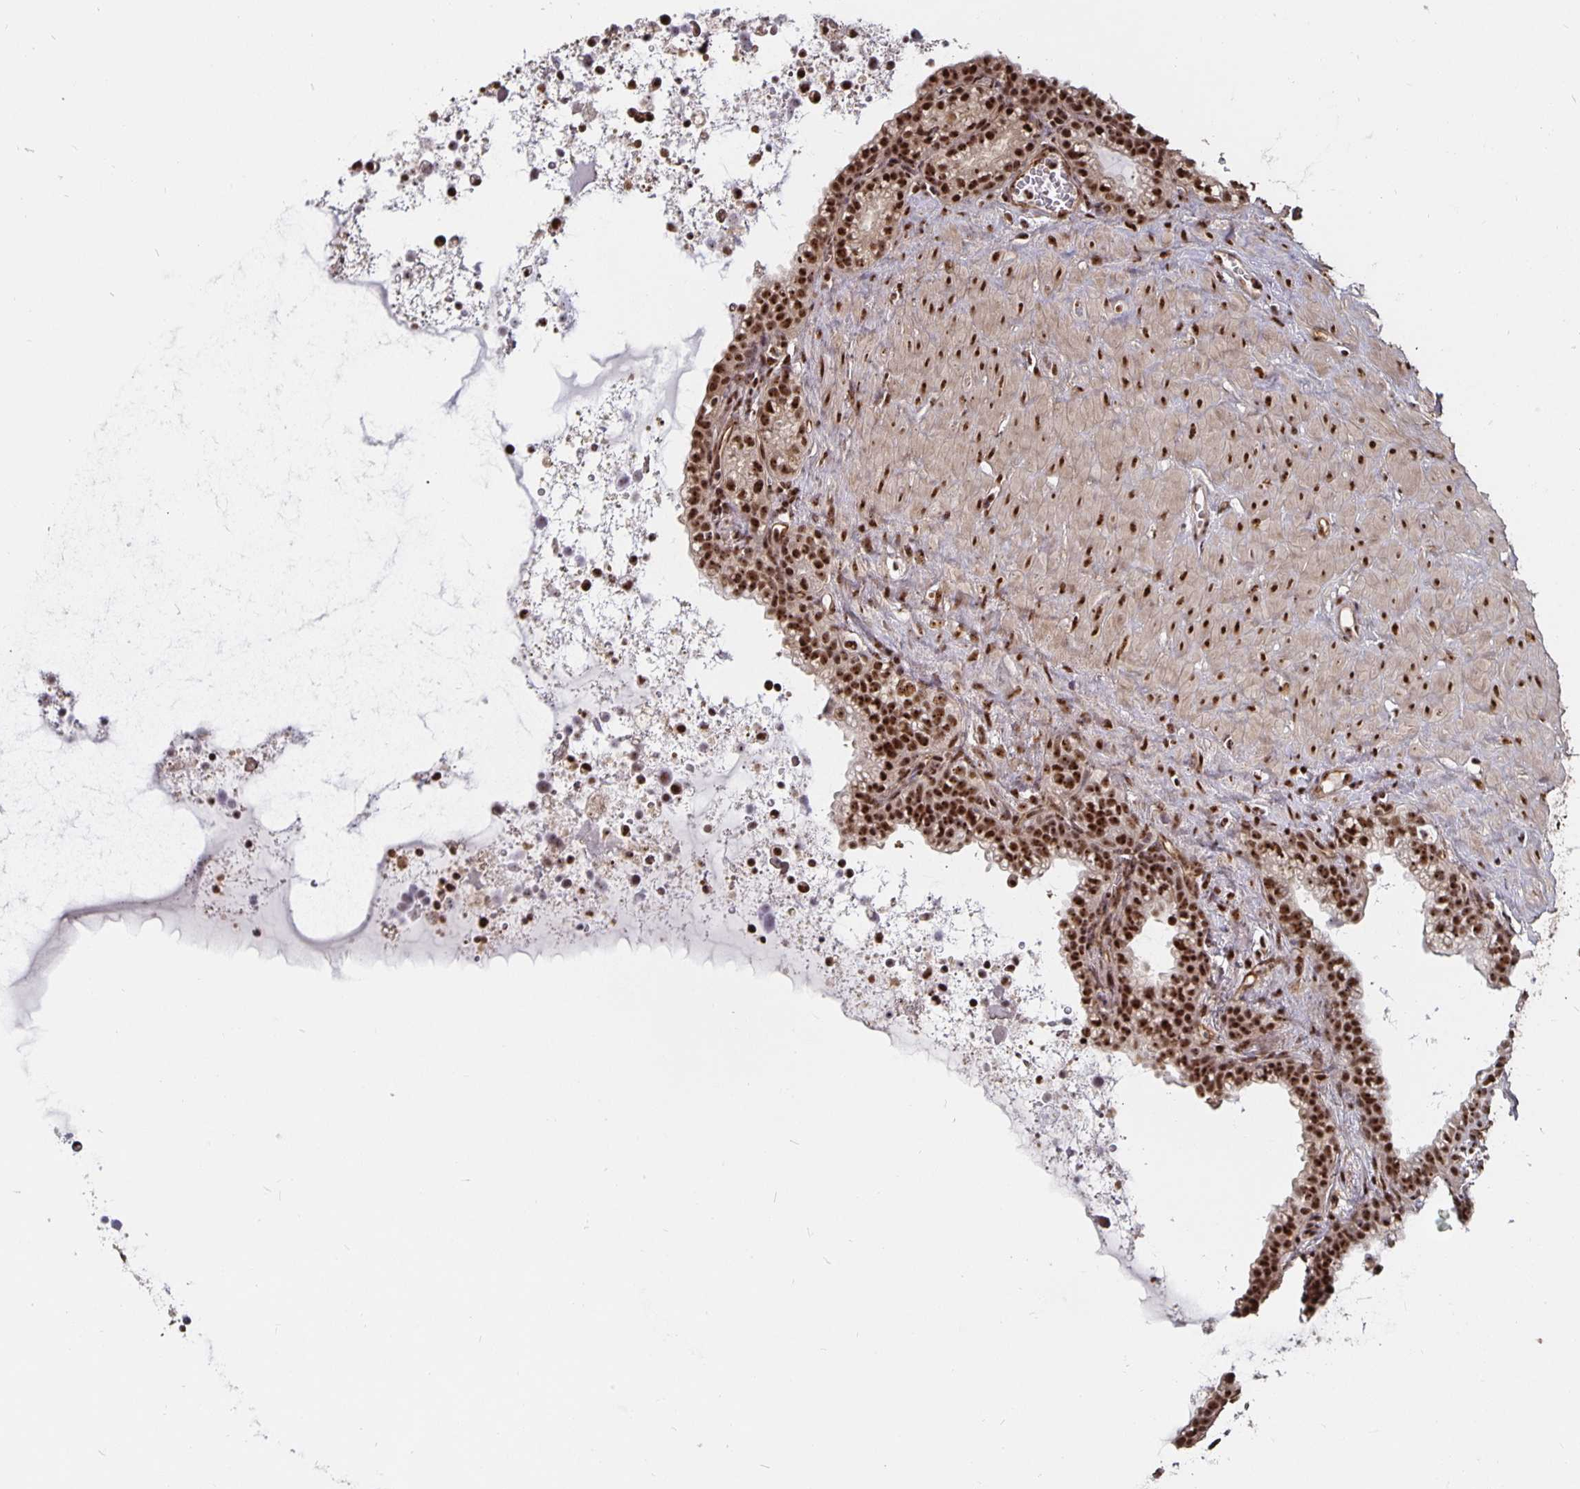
{"staining": {"intensity": "strong", "quantity": ">75%", "location": "nuclear"}, "tissue": "seminal vesicle", "cell_type": "Glandular cells", "image_type": "normal", "snomed": [{"axis": "morphology", "description": "Normal tissue, NOS"}, {"axis": "topography", "description": "Seminal veicle"}], "caption": "DAB immunohistochemical staining of benign seminal vesicle displays strong nuclear protein positivity in approximately >75% of glandular cells.", "gene": "LAS1L", "patient": {"sex": "male", "age": 76}}